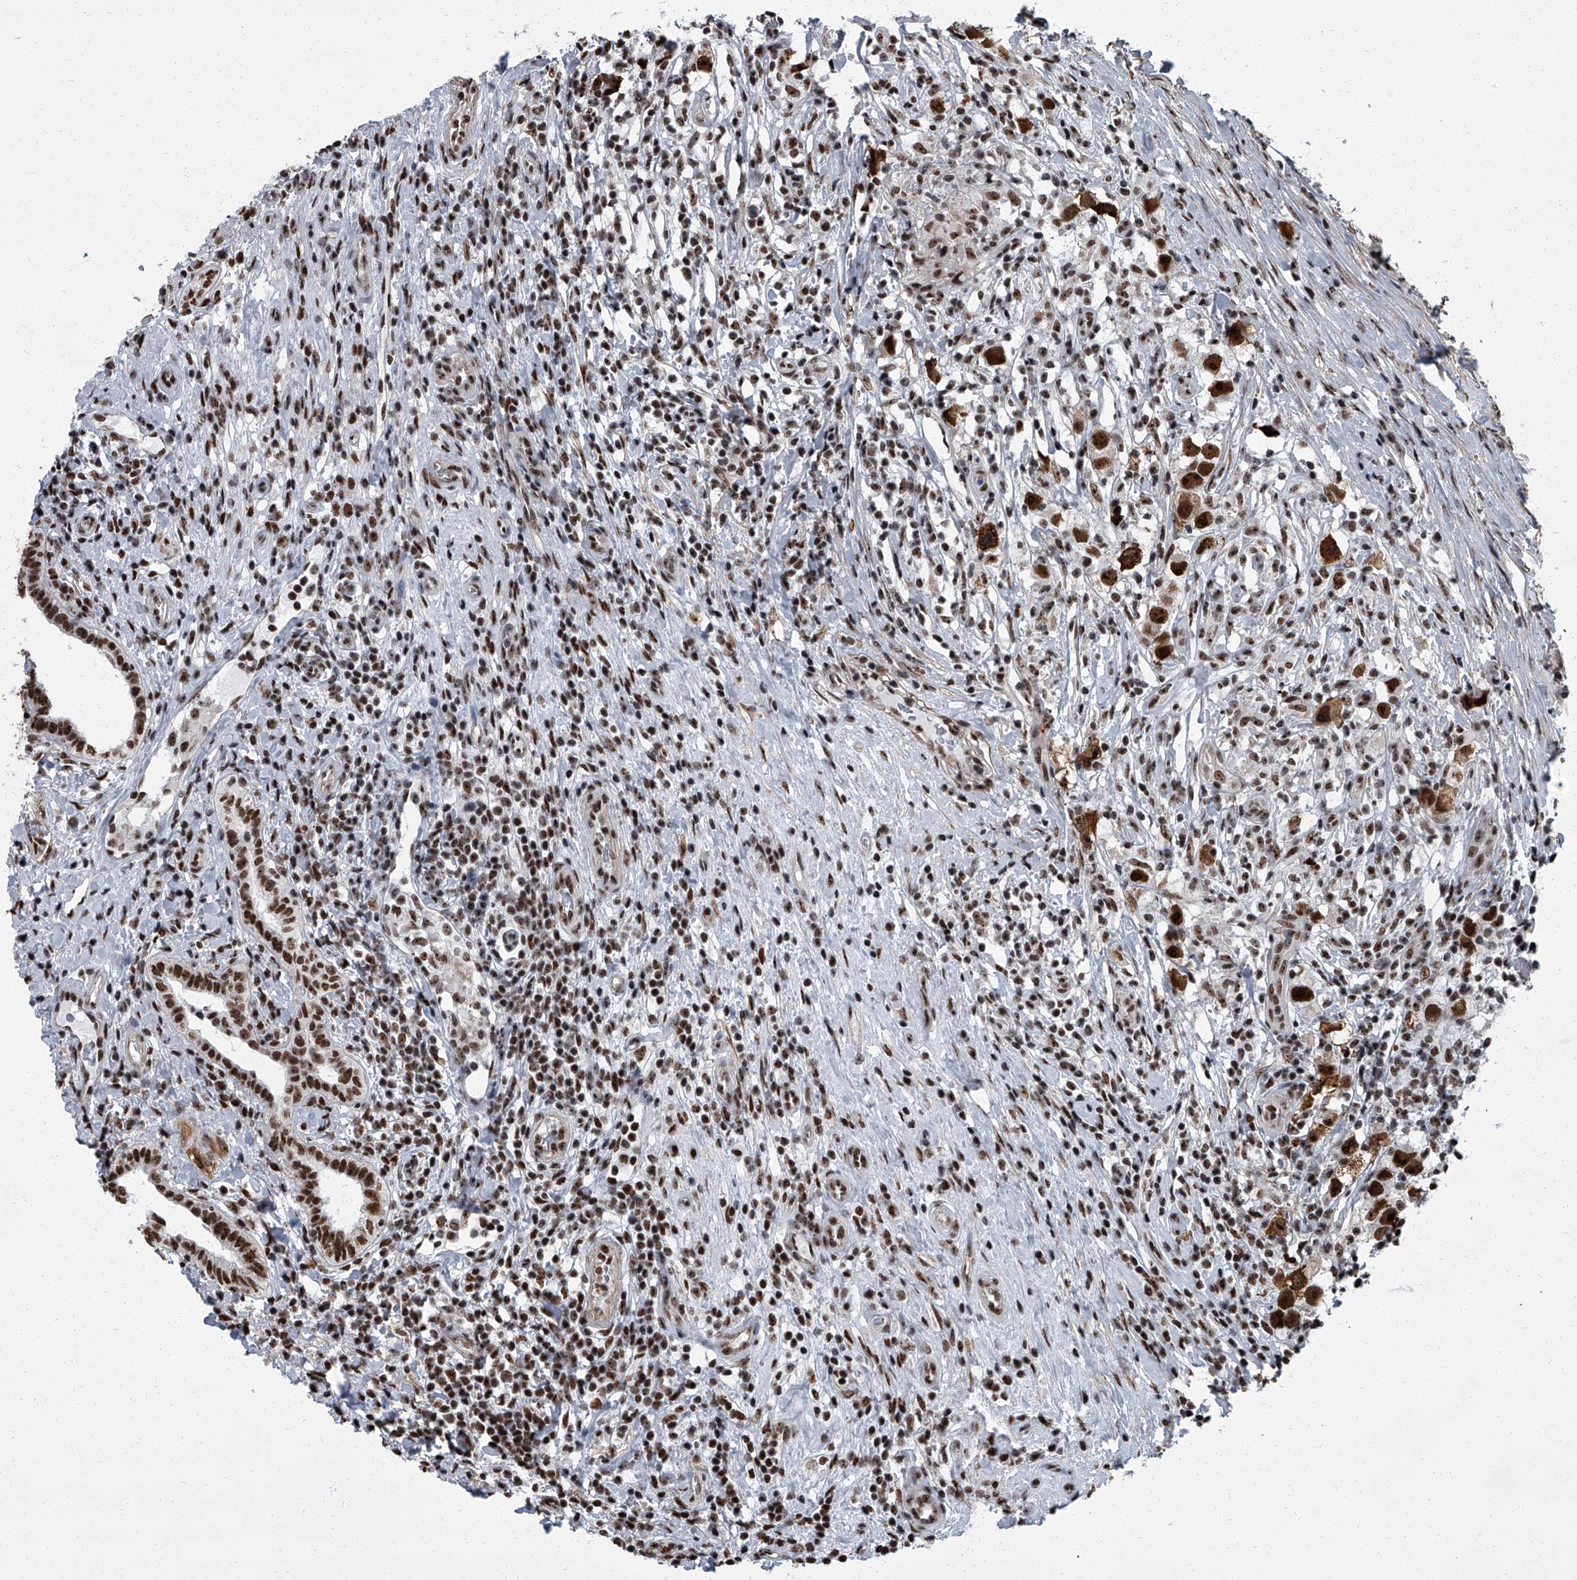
{"staining": {"intensity": "strong", "quantity": ">75%", "location": "nuclear"}, "tissue": "testis cancer", "cell_type": "Tumor cells", "image_type": "cancer", "snomed": [{"axis": "morphology", "description": "Seminoma, NOS"}, {"axis": "topography", "description": "Testis"}], "caption": "This micrograph exhibits testis cancer (seminoma) stained with immunohistochemistry to label a protein in brown. The nuclear of tumor cells show strong positivity for the protein. Nuclei are counter-stained blue.", "gene": "ZNF518B", "patient": {"sex": "male", "age": 49}}